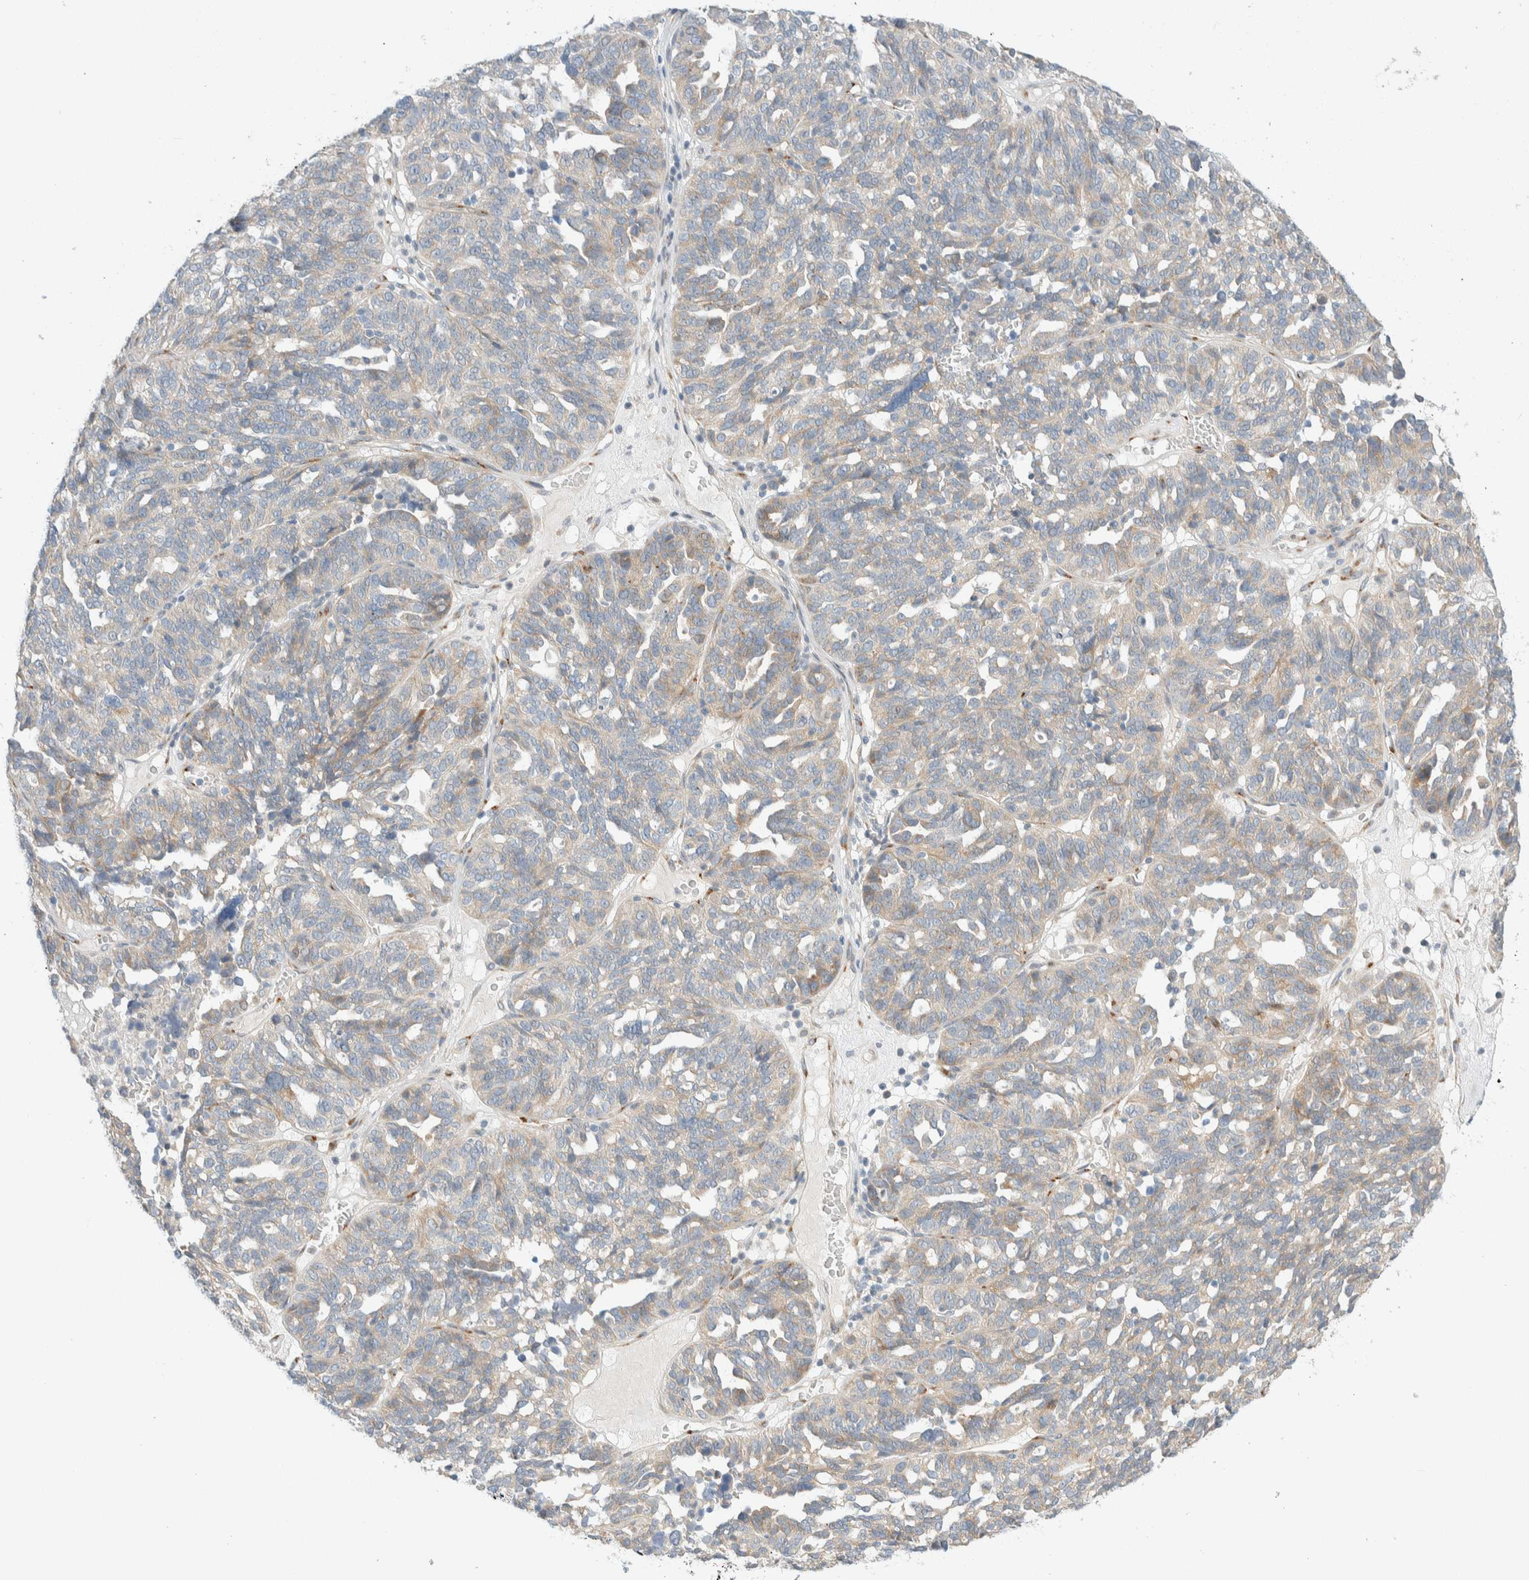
{"staining": {"intensity": "weak", "quantity": "<25%", "location": "cytoplasmic/membranous"}, "tissue": "ovarian cancer", "cell_type": "Tumor cells", "image_type": "cancer", "snomed": [{"axis": "morphology", "description": "Cystadenocarcinoma, serous, NOS"}, {"axis": "topography", "description": "Ovary"}], "caption": "A micrograph of human serous cystadenocarcinoma (ovarian) is negative for staining in tumor cells.", "gene": "TMEM184B", "patient": {"sex": "female", "age": 59}}